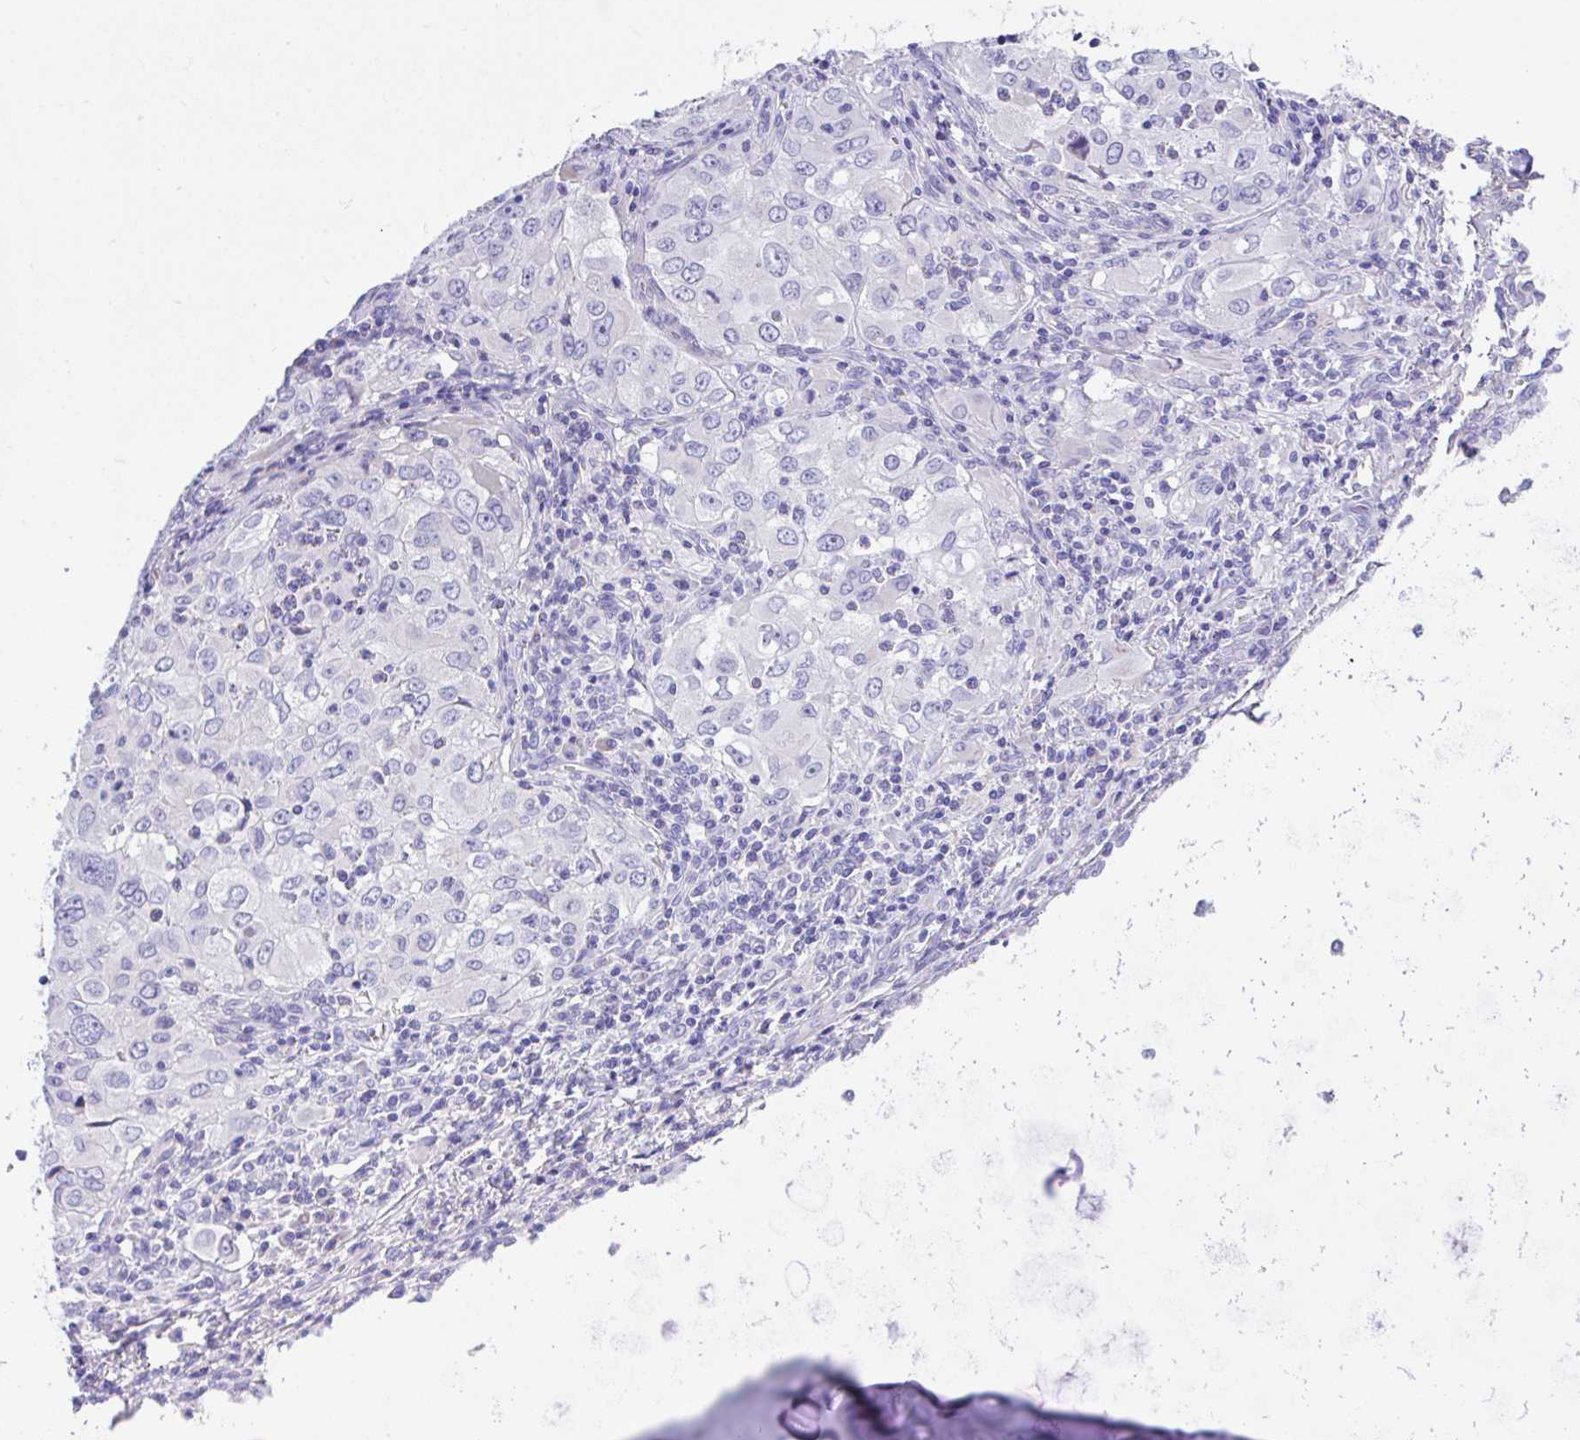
{"staining": {"intensity": "negative", "quantity": "none", "location": "none"}, "tissue": "lung cancer", "cell_type": "Tumor cells", "image_type": "cancer", "snomed": [{"axis": "morphology", "description": "Adenocarcinoma, NOS"}, {"axis": "morphology", "description": "Adenocarcinoma, metastatic, NOS"}, {"axis": "topography", "description": "Lymph node"}, {"axis": "topography", "description": "Lung"}], "caption": "An immunohistochemistry micrograph of metastatic adenocarcinoma (lung) is shown. There is no staining in tumor cells of metastatic adenocarcinoma (lung).", "gene": "SLC16A6", "patient": {"sex": "female", "age": 42}}